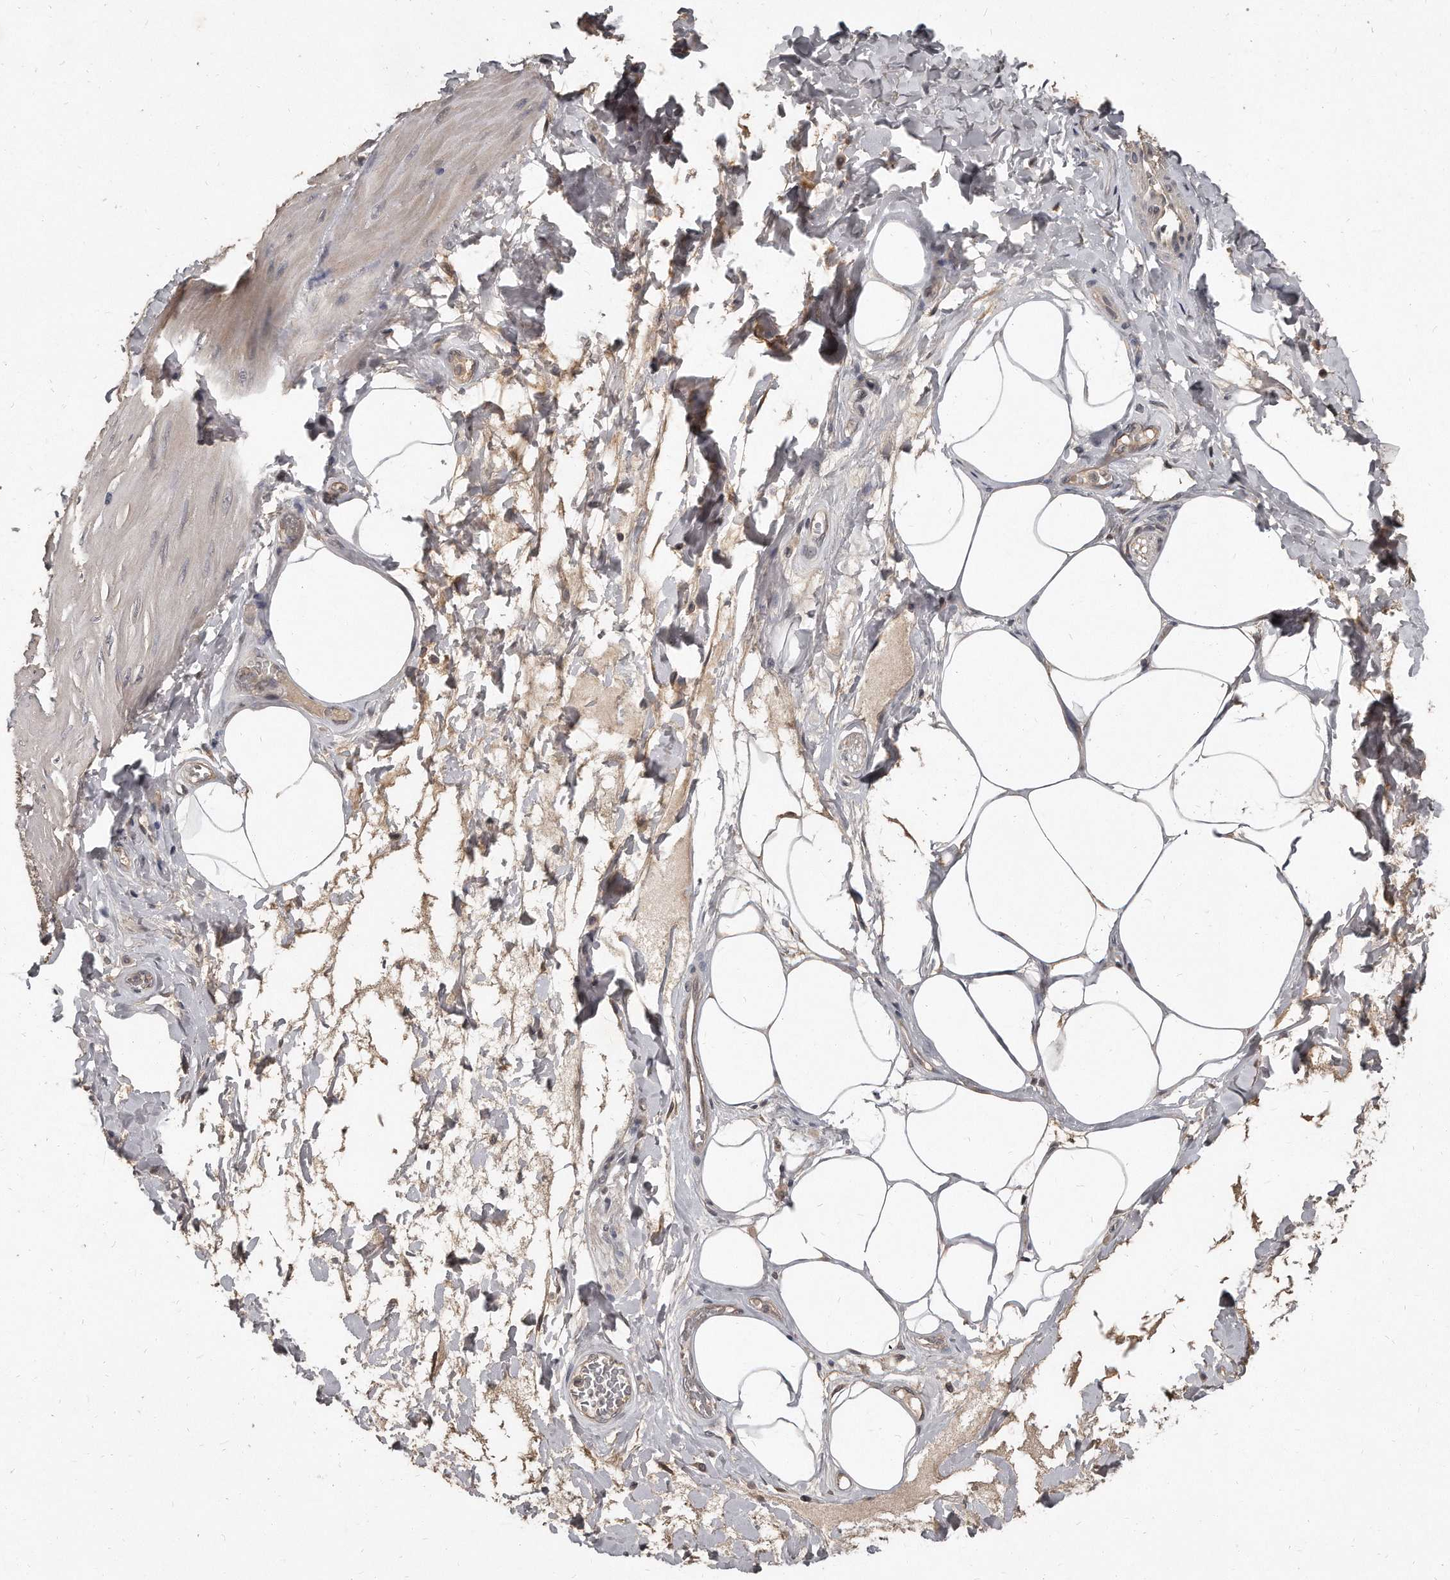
{"staining": {"intensity": "negative", "quantity": "none", "location": "none"}, "tissue": "smooth muscle", "cell_type": "Smooth muscle cells", "image_type": "normal", "snomed": [{"axis": "morphology", "description": "Urothelial carcinoma, High grade"}, {"axis": "topography", "description": "Urinary bladder"}], "caption": "Smooth muscle cells show no significant protein positivity in benign smooth muscle. (Immunohistochemistry (ihc), brightfield microscopy, high magnification).", "gene": "GRB10", "patient": {"sex": "male", "age": 46}}